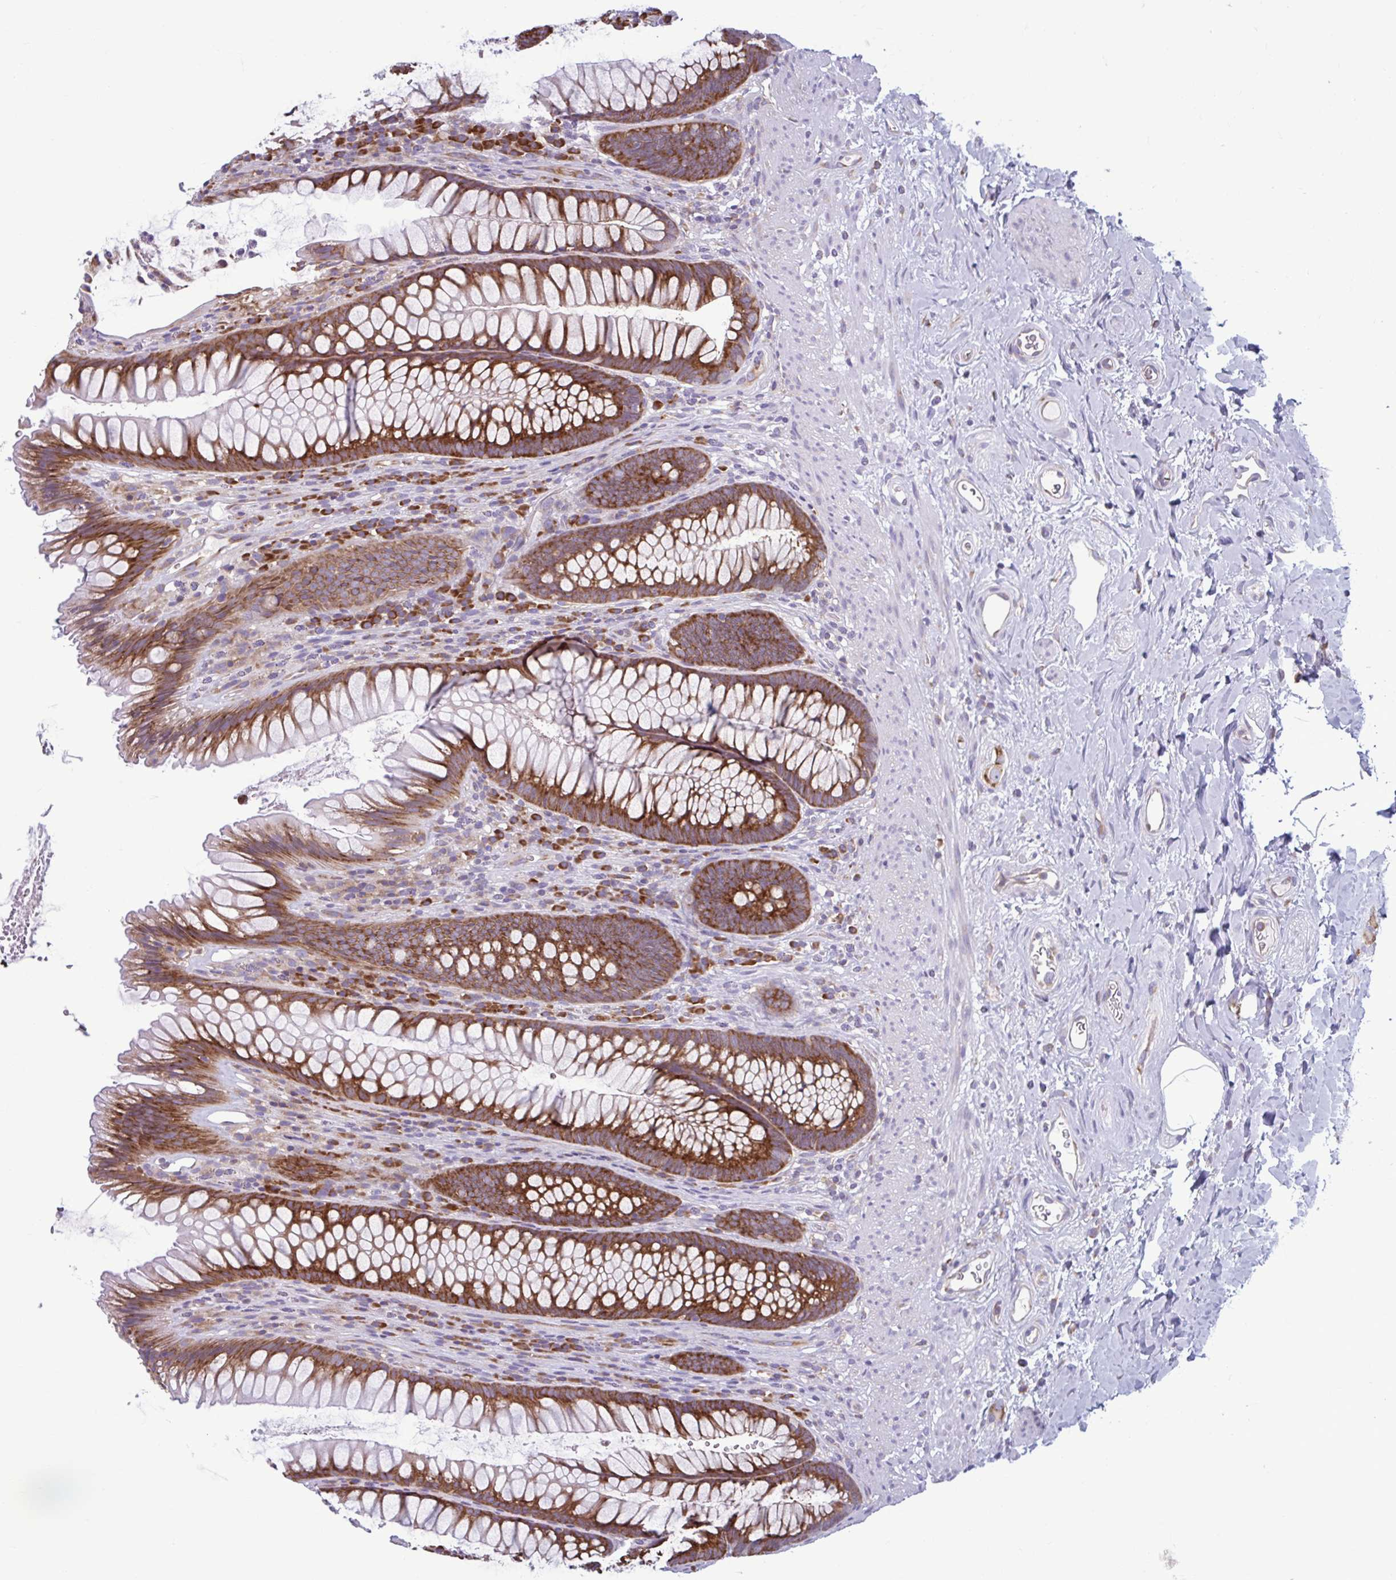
{"staining": {"intensity": "strong", "quantity": ">75%", "location": "cytoplasmic/membranous"}, "tissue": "rectum", "cell_type": "Glandular cells", "image_type": "normal", "snomed": [{"axis": "morphology", "description": "Normal tissue, NOS"}, {"axis": "topography", "description": "Rectum"}], "caption": "Immunohistochemical staining of benign human rectum exhibits strong cytoplasmic/membranous protein expression in approximately >75% of glandular cells.", "gene": "RPS16", "patient": {"sex": "male", "age": 53}}